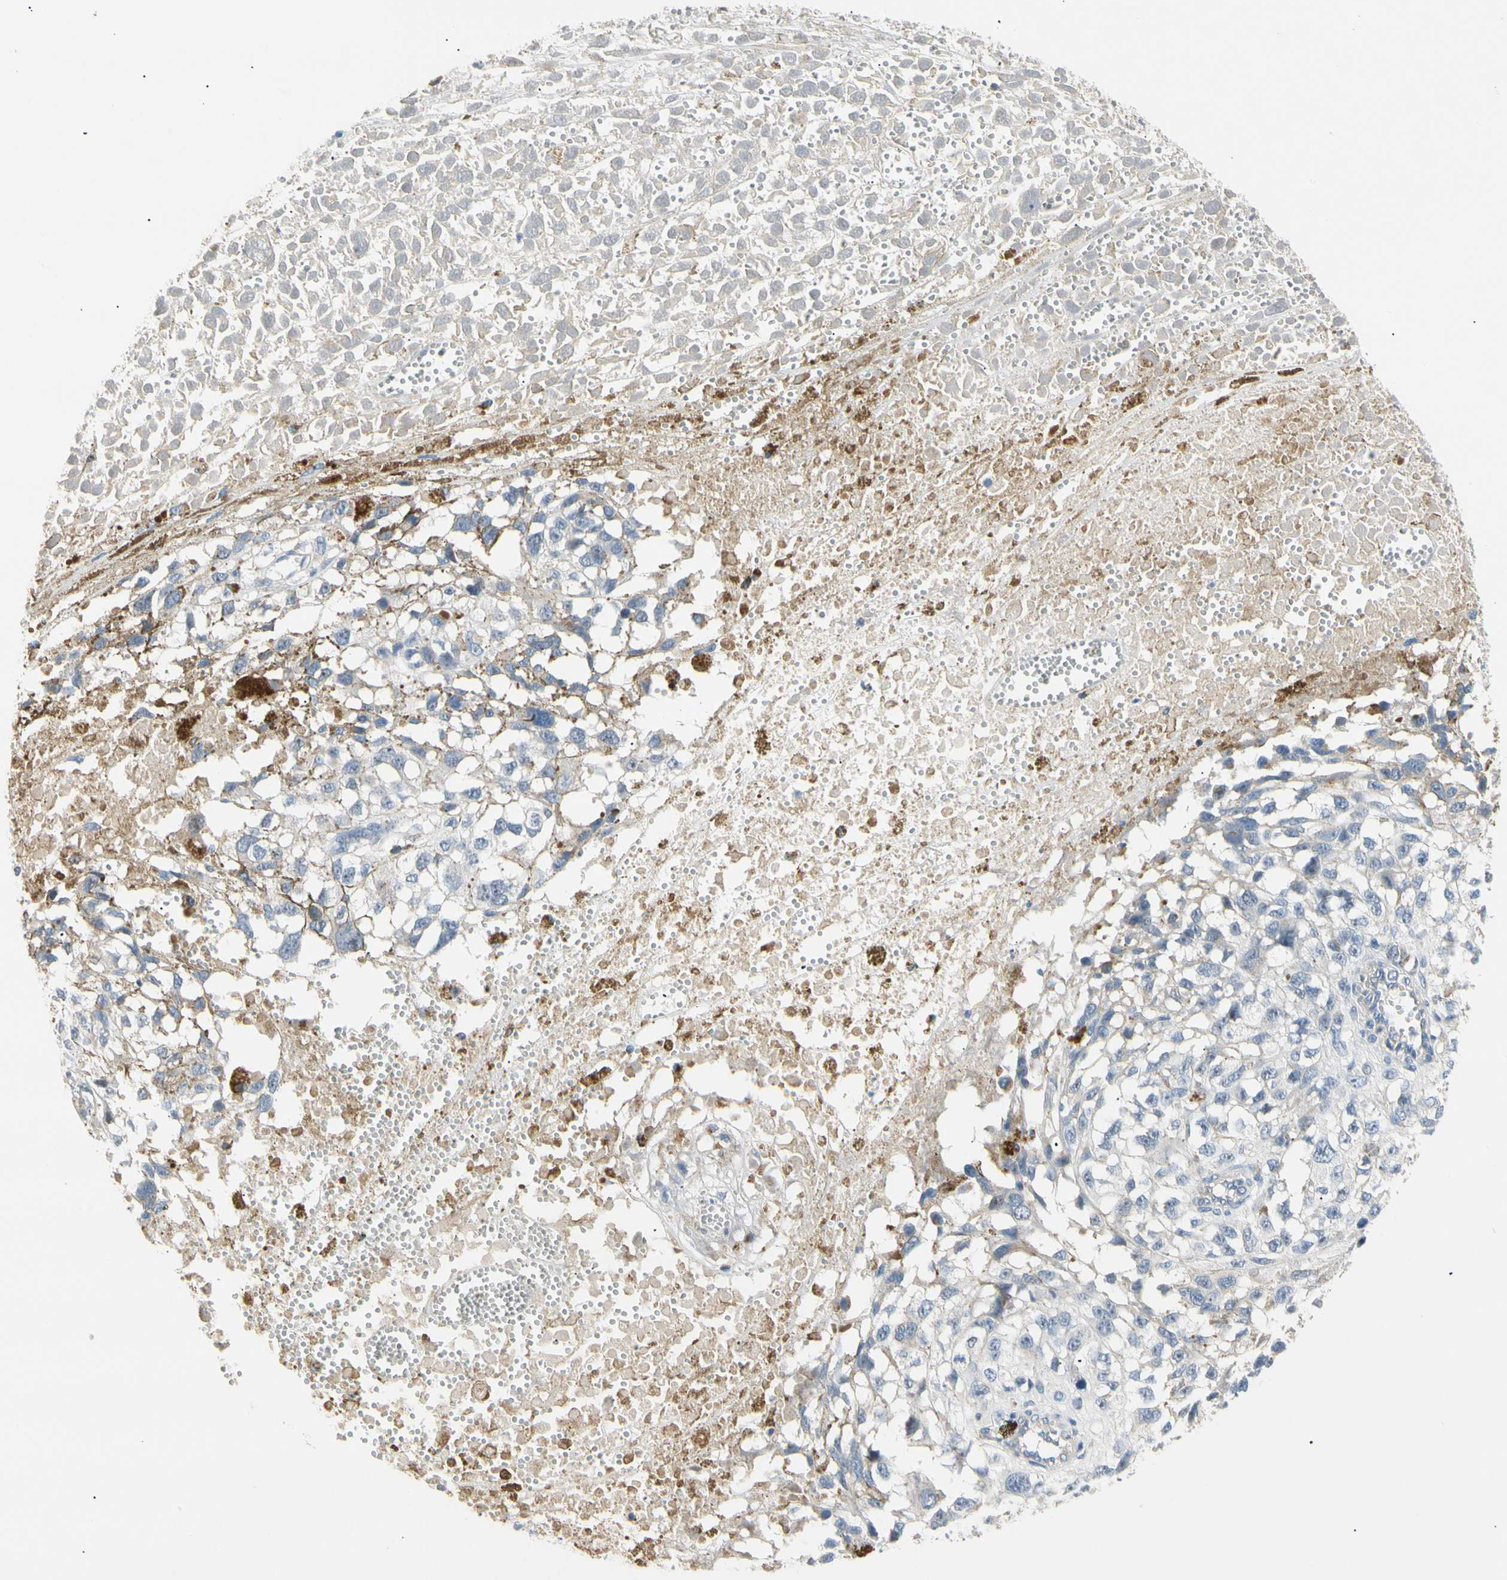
{"staining": {"intensity": "negative", "quantity": "none", "location": "none"}, "tissue": "melanoma", "cell_type": "Tumor cells", "image_type": "cancer", "snomed": [{"axis": "morphology", "description": "Malignant melanoma, Metastatic site"}, {"axis": "topography", "description": "Lymph node"}], "caption": "An image of human melanoma is negative for staining in tumor cells. (DAB immunohistochemistry (IHC) with hematoxylin counter stain).", "gene": "TNFRSF18", "patient": {"sex": "male", "age": 59}}